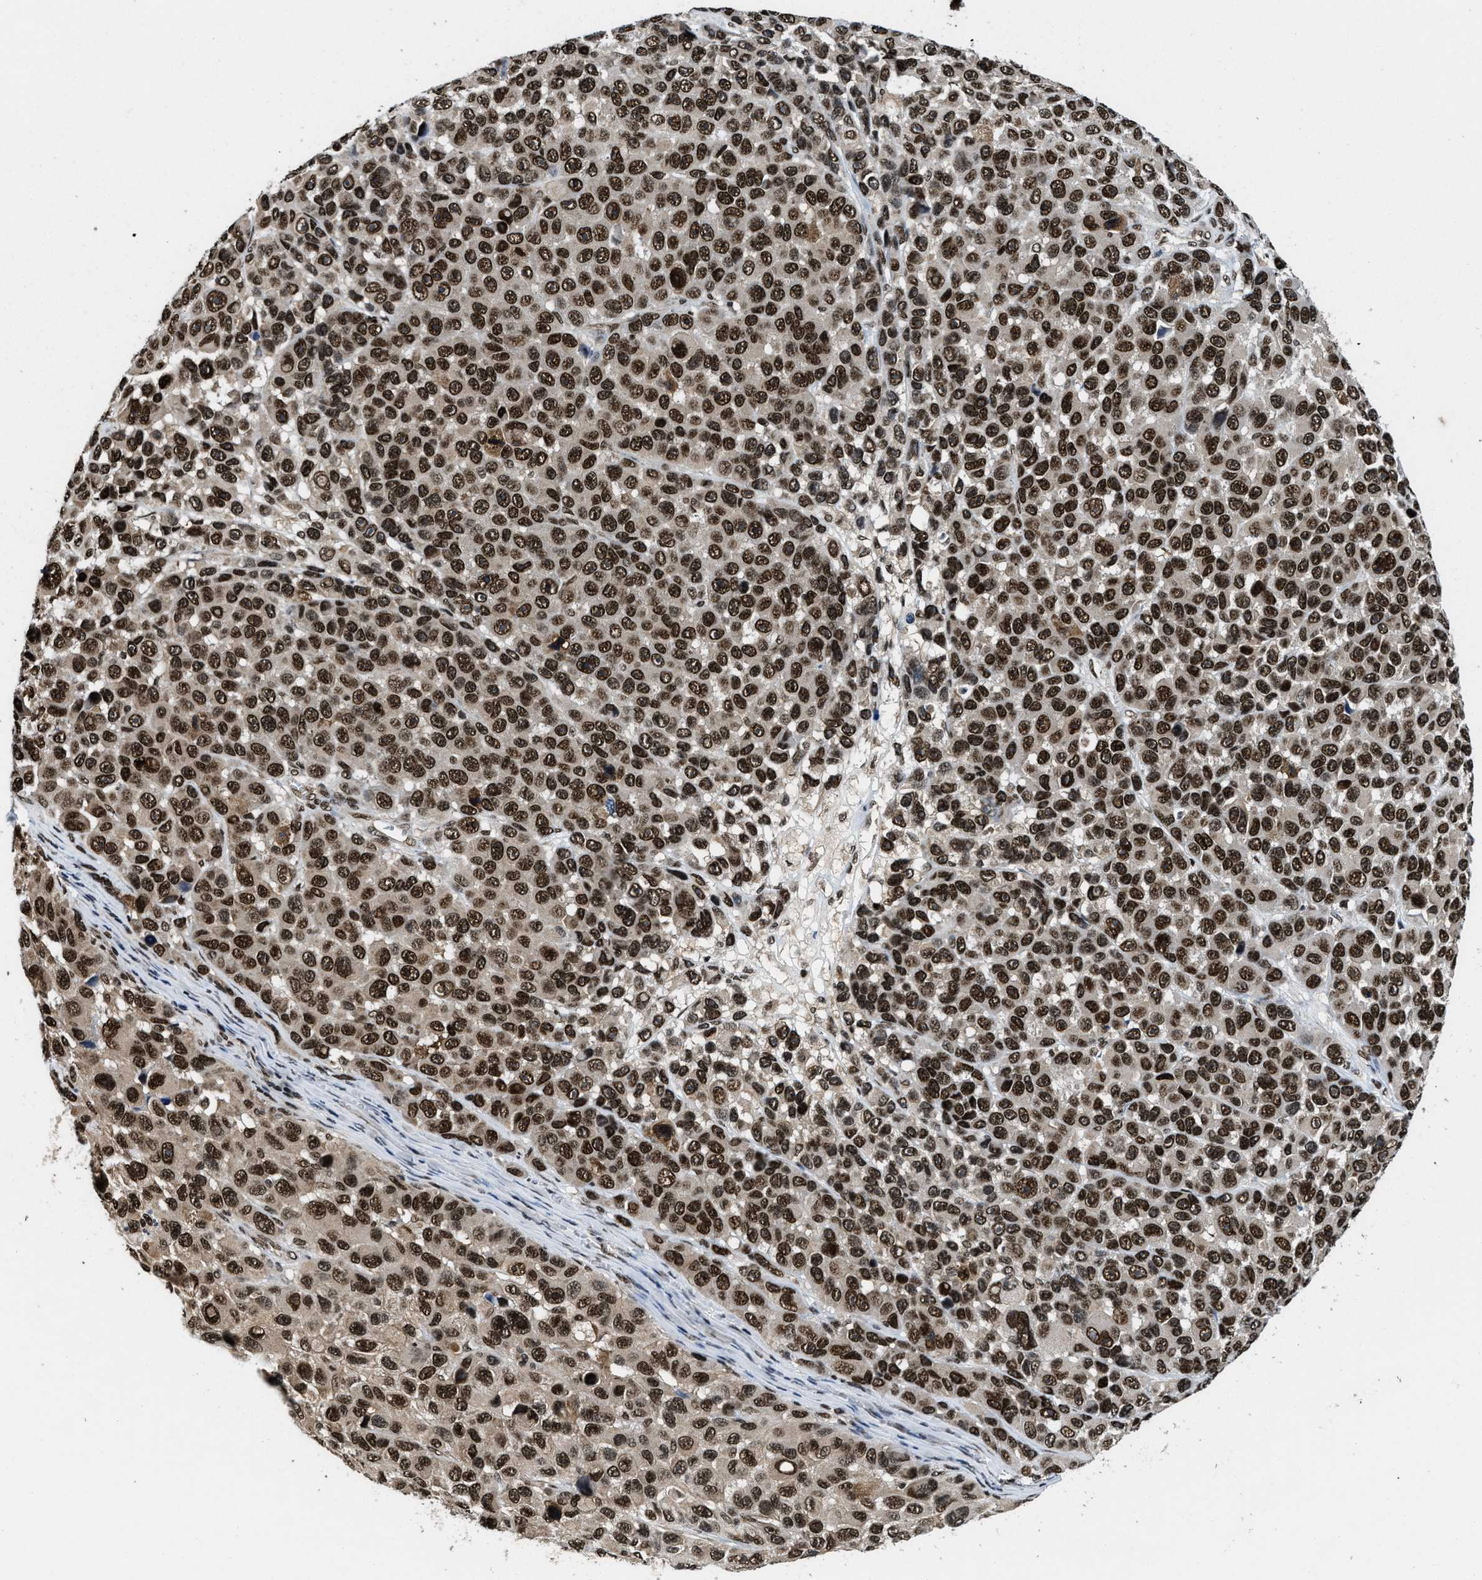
{"staining": {"intensity": "strong", "quantity": ">75%", "location": "nuclear"}, "tissue": "melanoma", "cell_type": "Tumor cells", "image_type": "cancer", "snomed": [{"axis": "morphology", "description": "Malignant melanoma, NOS"}, {"axis": "topography", "description": "Skin"}], "caption": "An IHC micrograph of tumor tissue is shown. Protein staining in brown labels strong nuclear positivity in malignant melanoma within tumor cells.", "gene": "SAFB", "patient": {"sex": "male", "age": 53}}